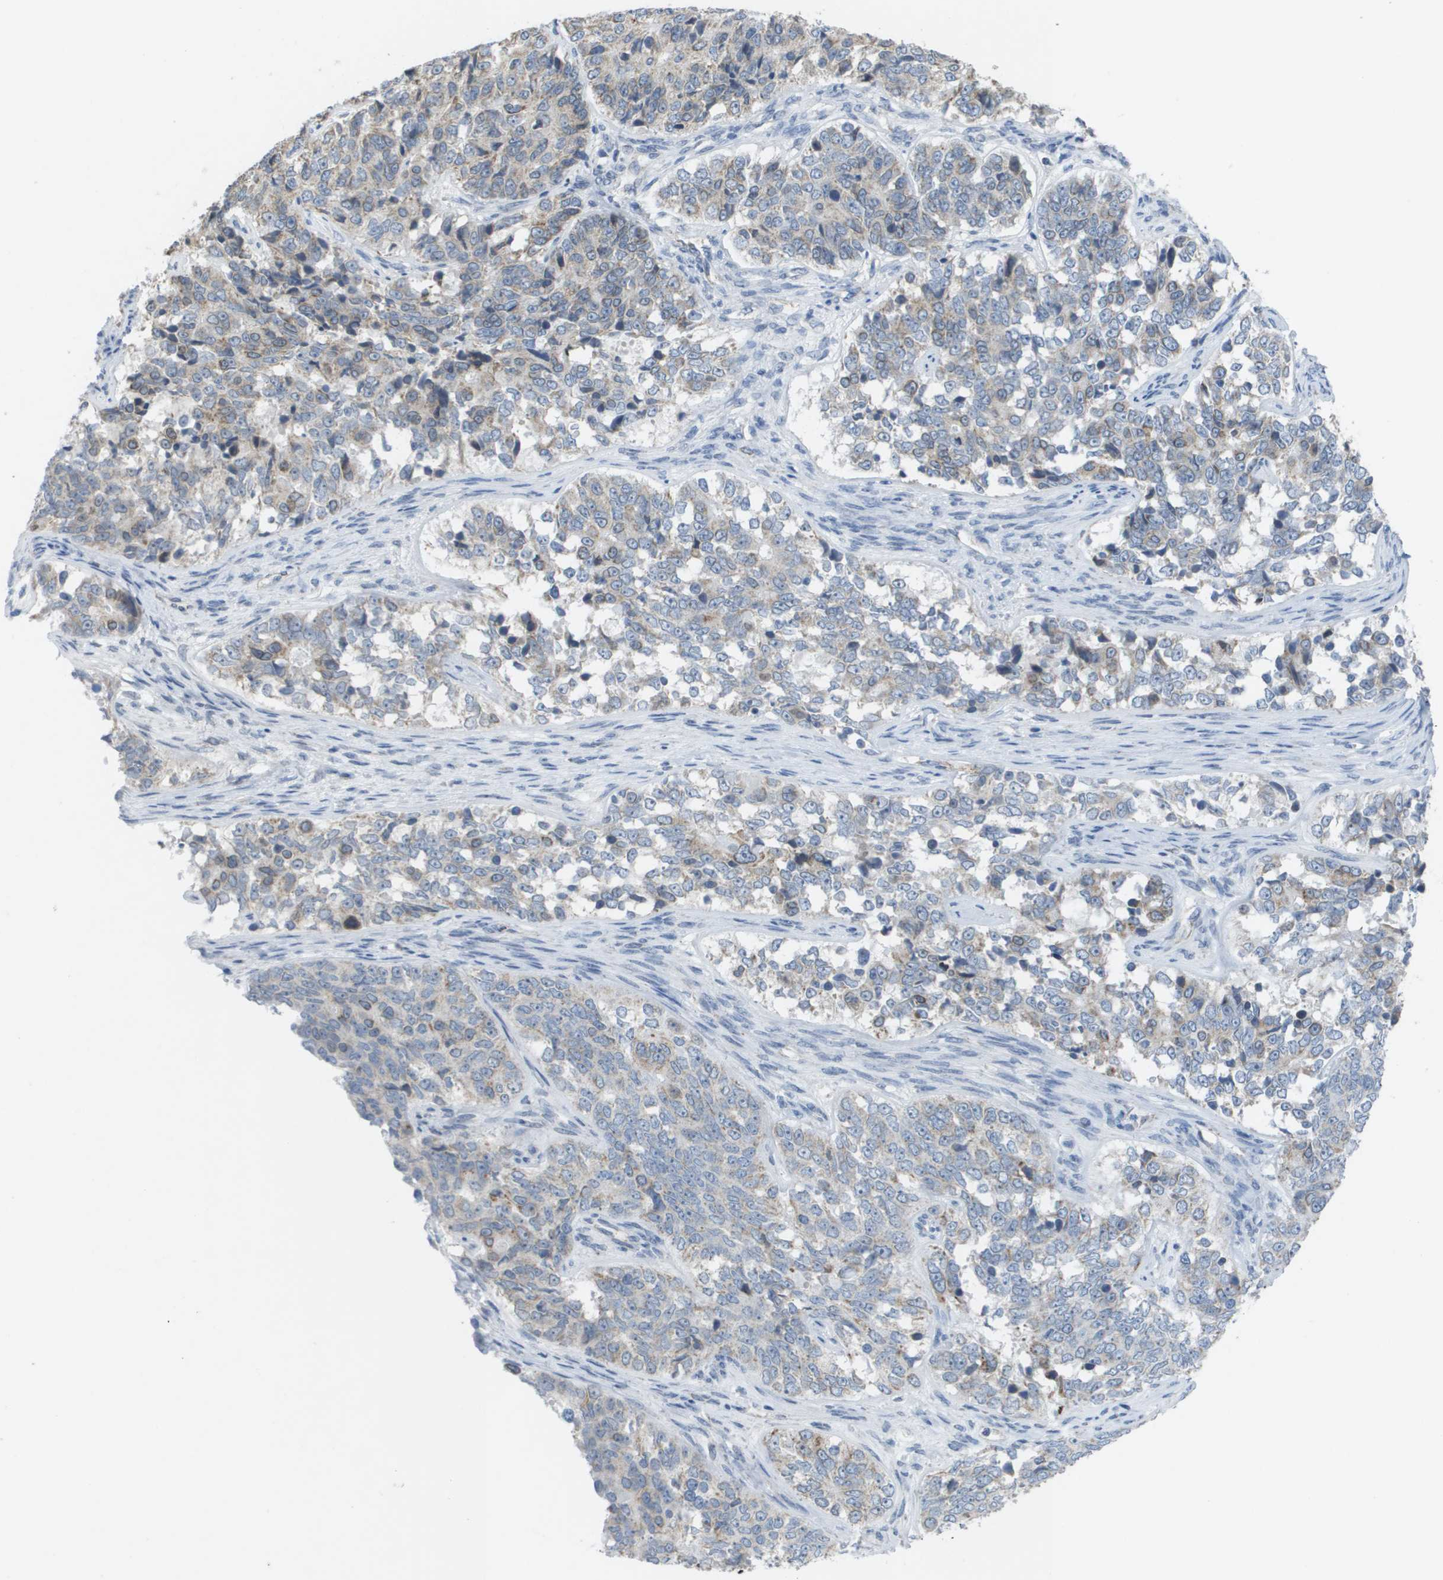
{"staining": {"intensity": "weak", "quantity": "<25%", "location": "cytoplasmic/membranous"}, "tissue": "ovarian cancer", "cell_type": "Tumor cells", "image_type": "cancer", "snomed": [{"axis": "morphology", "description": "Carcinoma, endometroid"}, {"axis": "topography", "description": "Ovary"}], "caption": "DAB immunohistochemical staining of endometroid carcinoma (ovarian) demonstrates no significant positivity in tumor cells. (Brightfield microscopy of DAB (3,3'-diaminobenzidine) immunohistochemistry (IHC) at high magnification).", "gene": "TMEM223", "patient": {"sex": "female", "age": 51}}